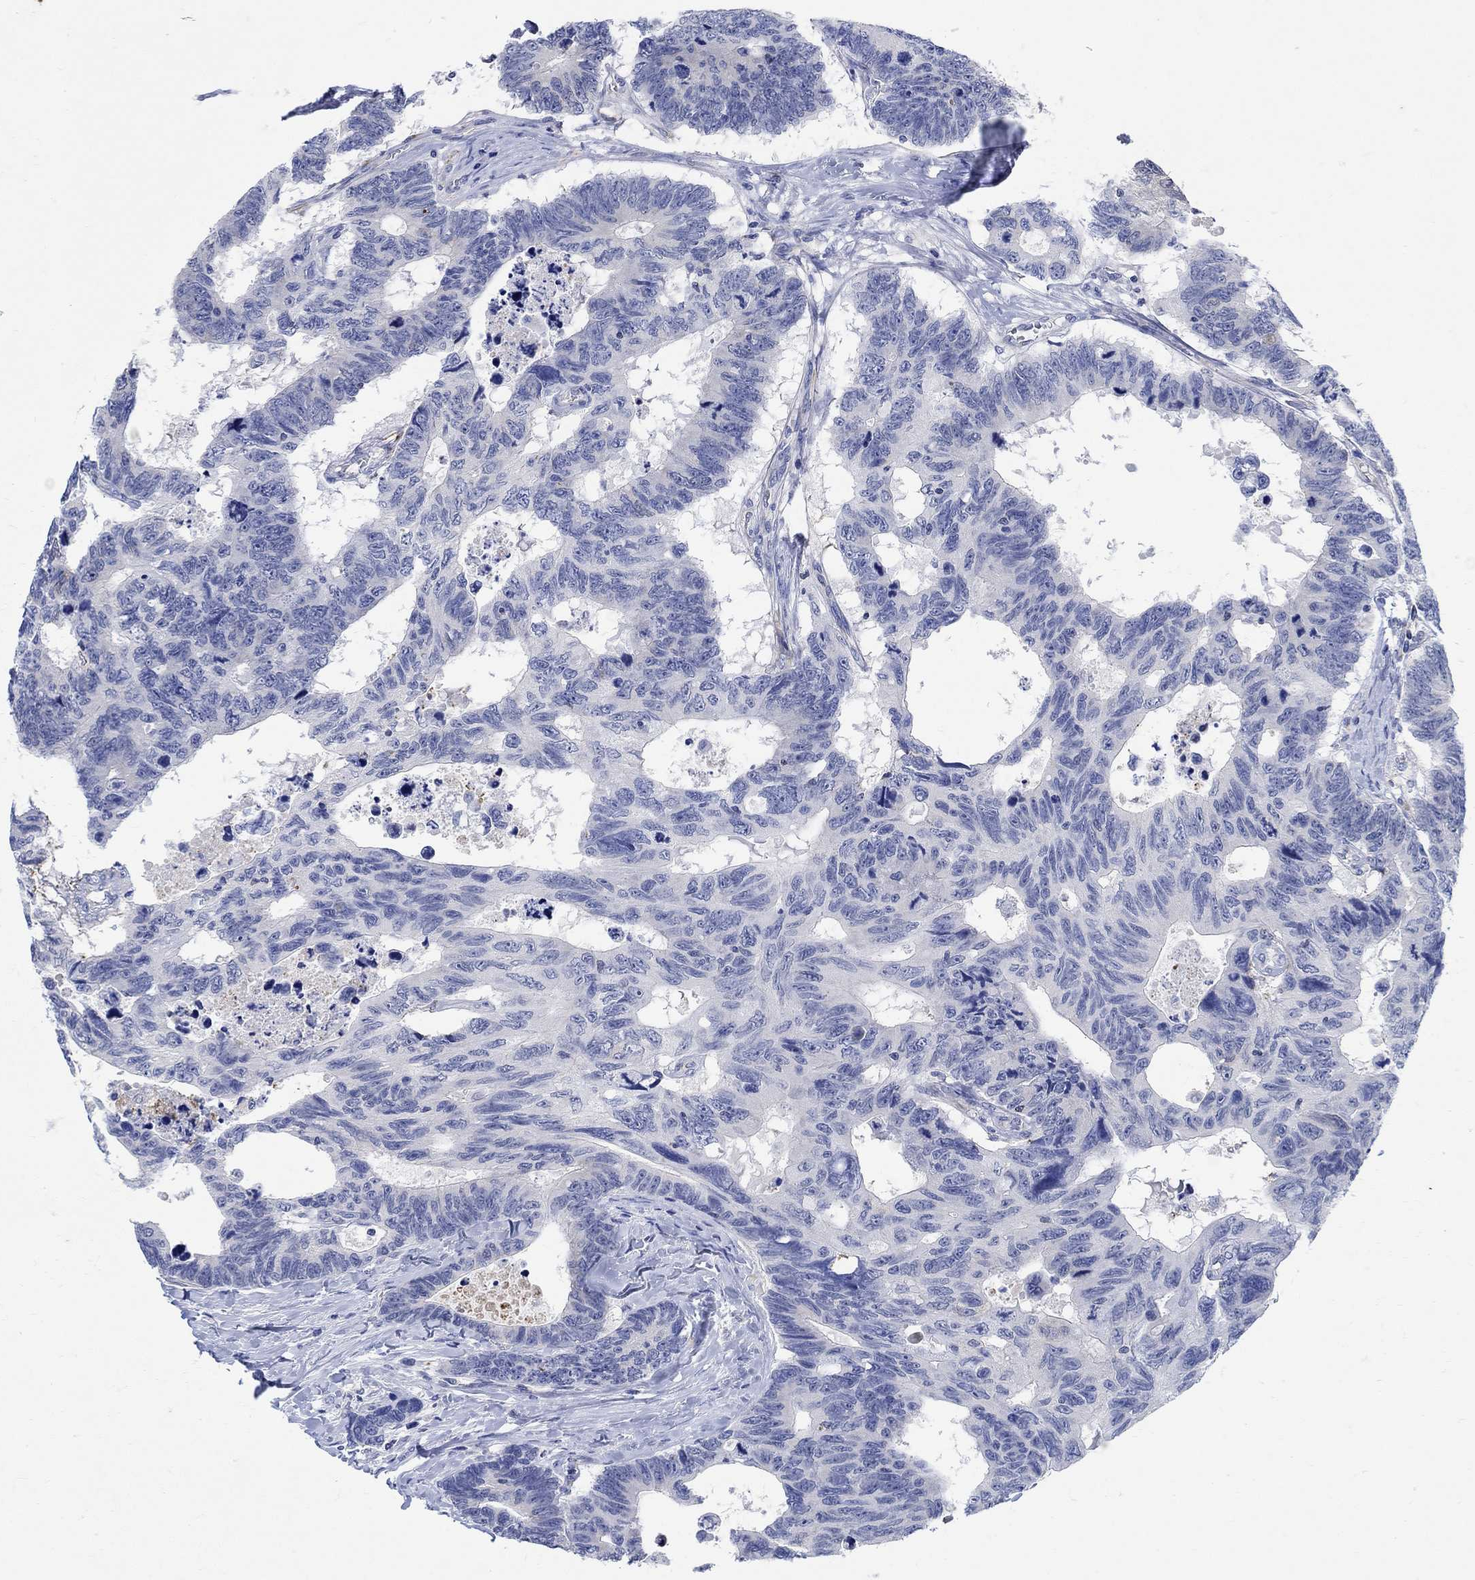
{"staining": {"intensity": "negative", "quantity": "none", "location": "none"}, "tissue": "colorectal cancer", "cell_type": "Tumor cells", "image_type": "cancer", "snomed": [{"axis": "morphology", "description": "Adenocarcinoma, NOS"}, {"axis": "topography", "description": "Colon"}], "caption": "Immunohistochemistry of human adenocarcinoma (colorectal) displays no expression in tumor cells. (Immunohistochemistry (ihc), brightfield microscopy, high magnification).", "gene": "PHF21B", "patient": {"sex": "female", "age": 77}}